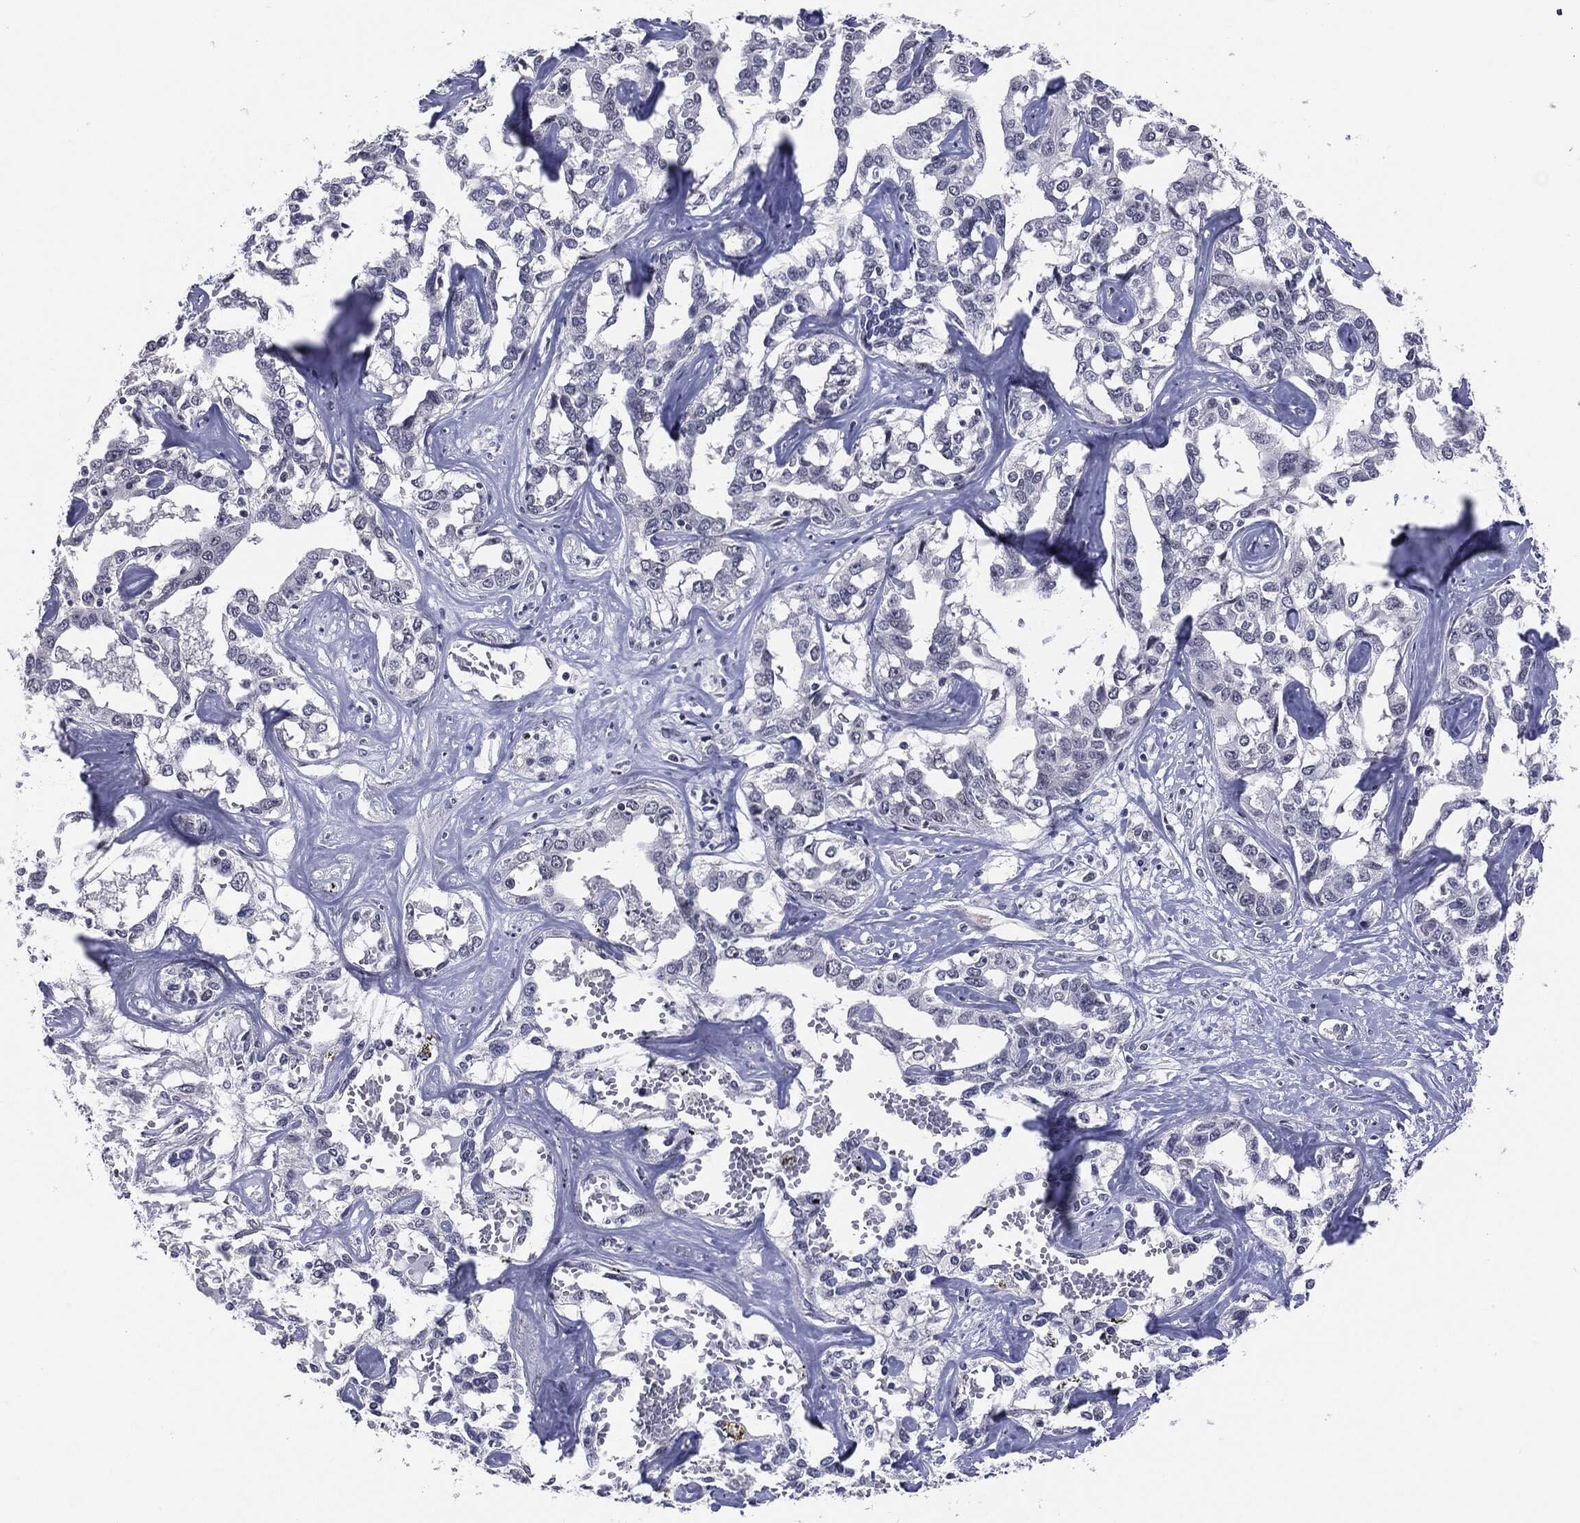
{"staining": {"intensity": "negative", "quantity": "none", "location": "none"}, "tissue": "liver cancer", "cell_type": "Tumor cells", "image_type": "cancer", "snomed": [{"axis": "morphology", "description": "Cholangiocarcinoma"}, {"axis": "topography", "description": "Liver"}], "caption": "Immunohistochemistry of human cholangiocarcinoma (liver) demonstrates no staining in tumor cells.", "gene": "SLC5A5", "patient": {"sex": "male", "age": 59}}